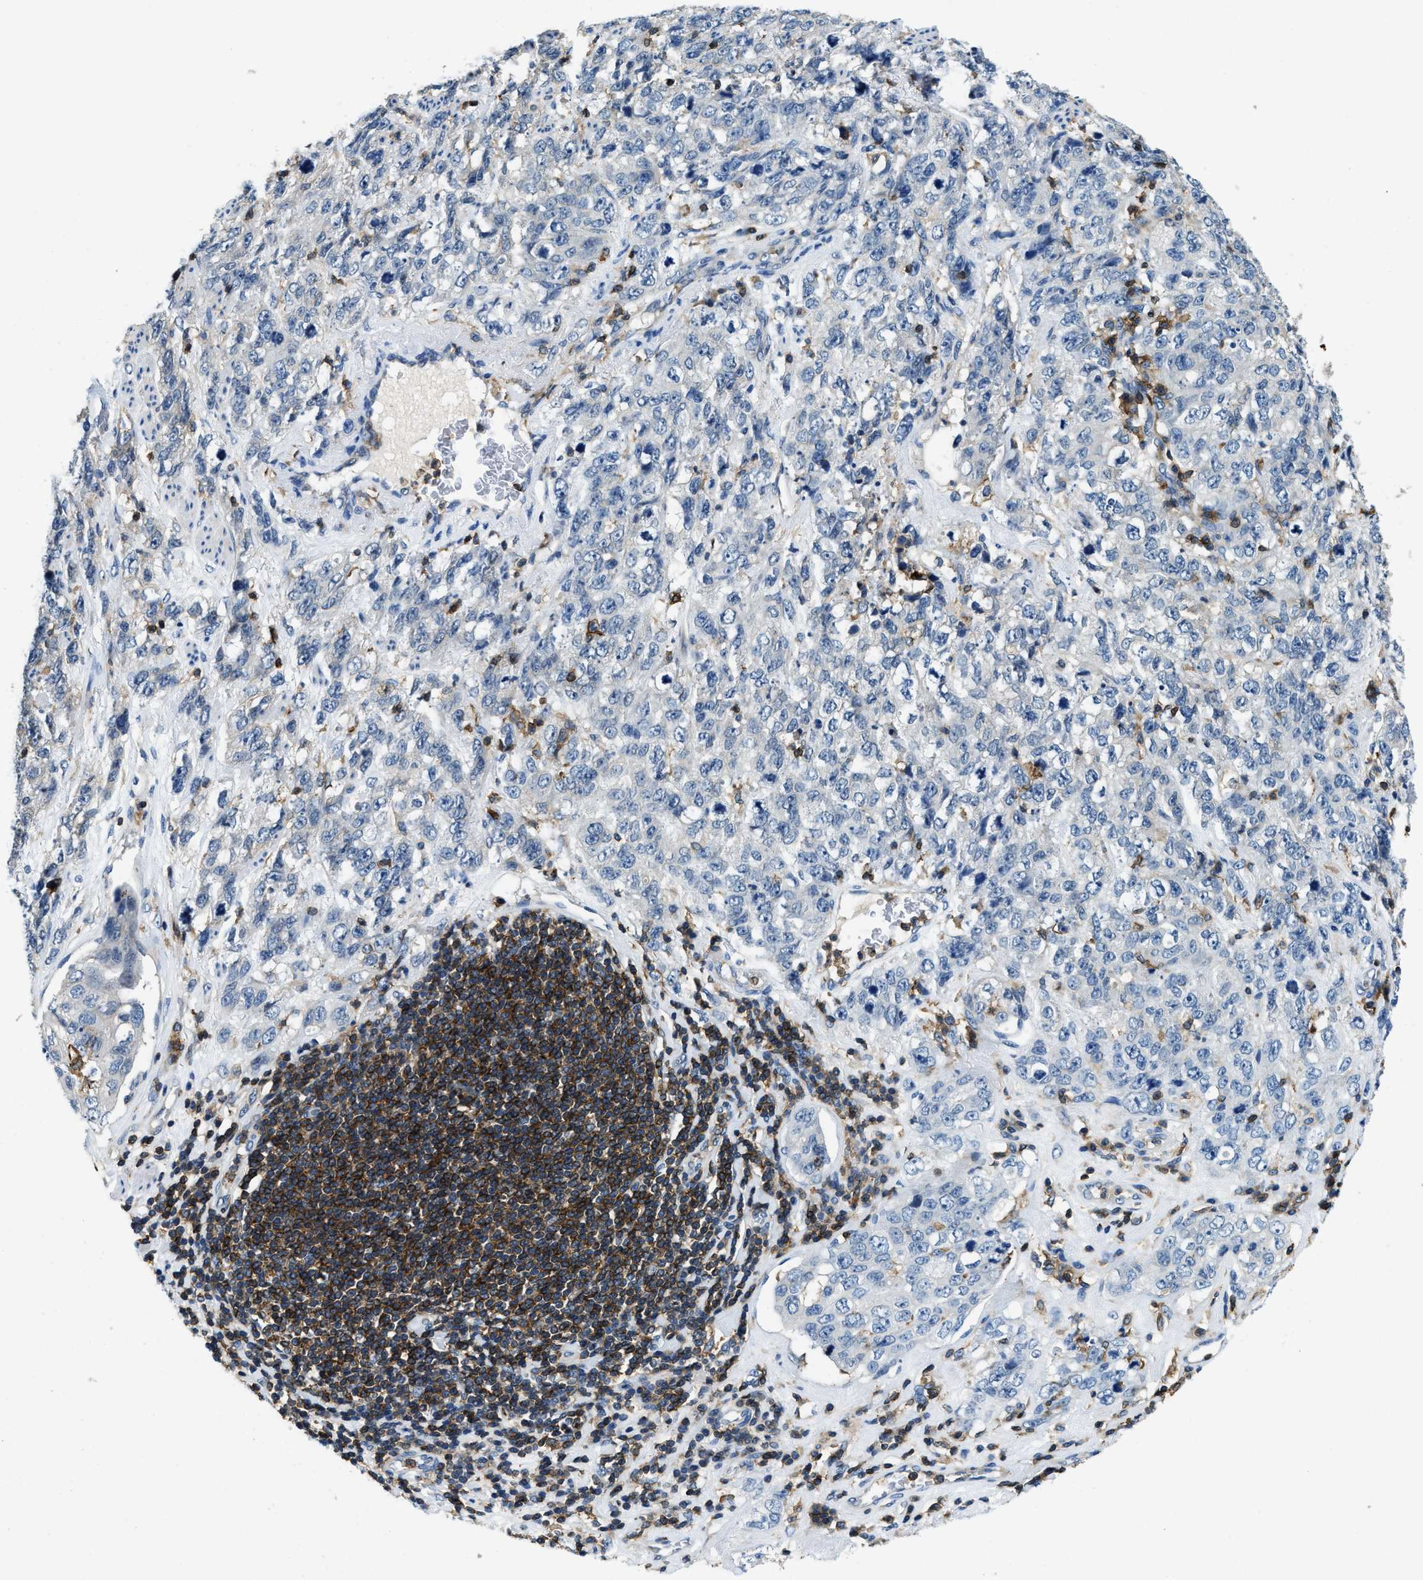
{"staining": {"intensity": "negative", "quantity": "none", "location": "none"}, "tissue": "stomach cancer", "cell_type": "Tumor cells", "image_type": "cancer", "snomed": [{"axis": "morphology", "description": "Adenocarcinoma, NOS"}, {"axis": "topography", "description": "Stomach"}], "caption": "The immunohistochemistry (IHC) photomicrograph has no significant expression in tumor cells of stomach adenocarcinoma tissue.", "gene": "MYO1G", "patient": {"sex": "male", "age": 48}}